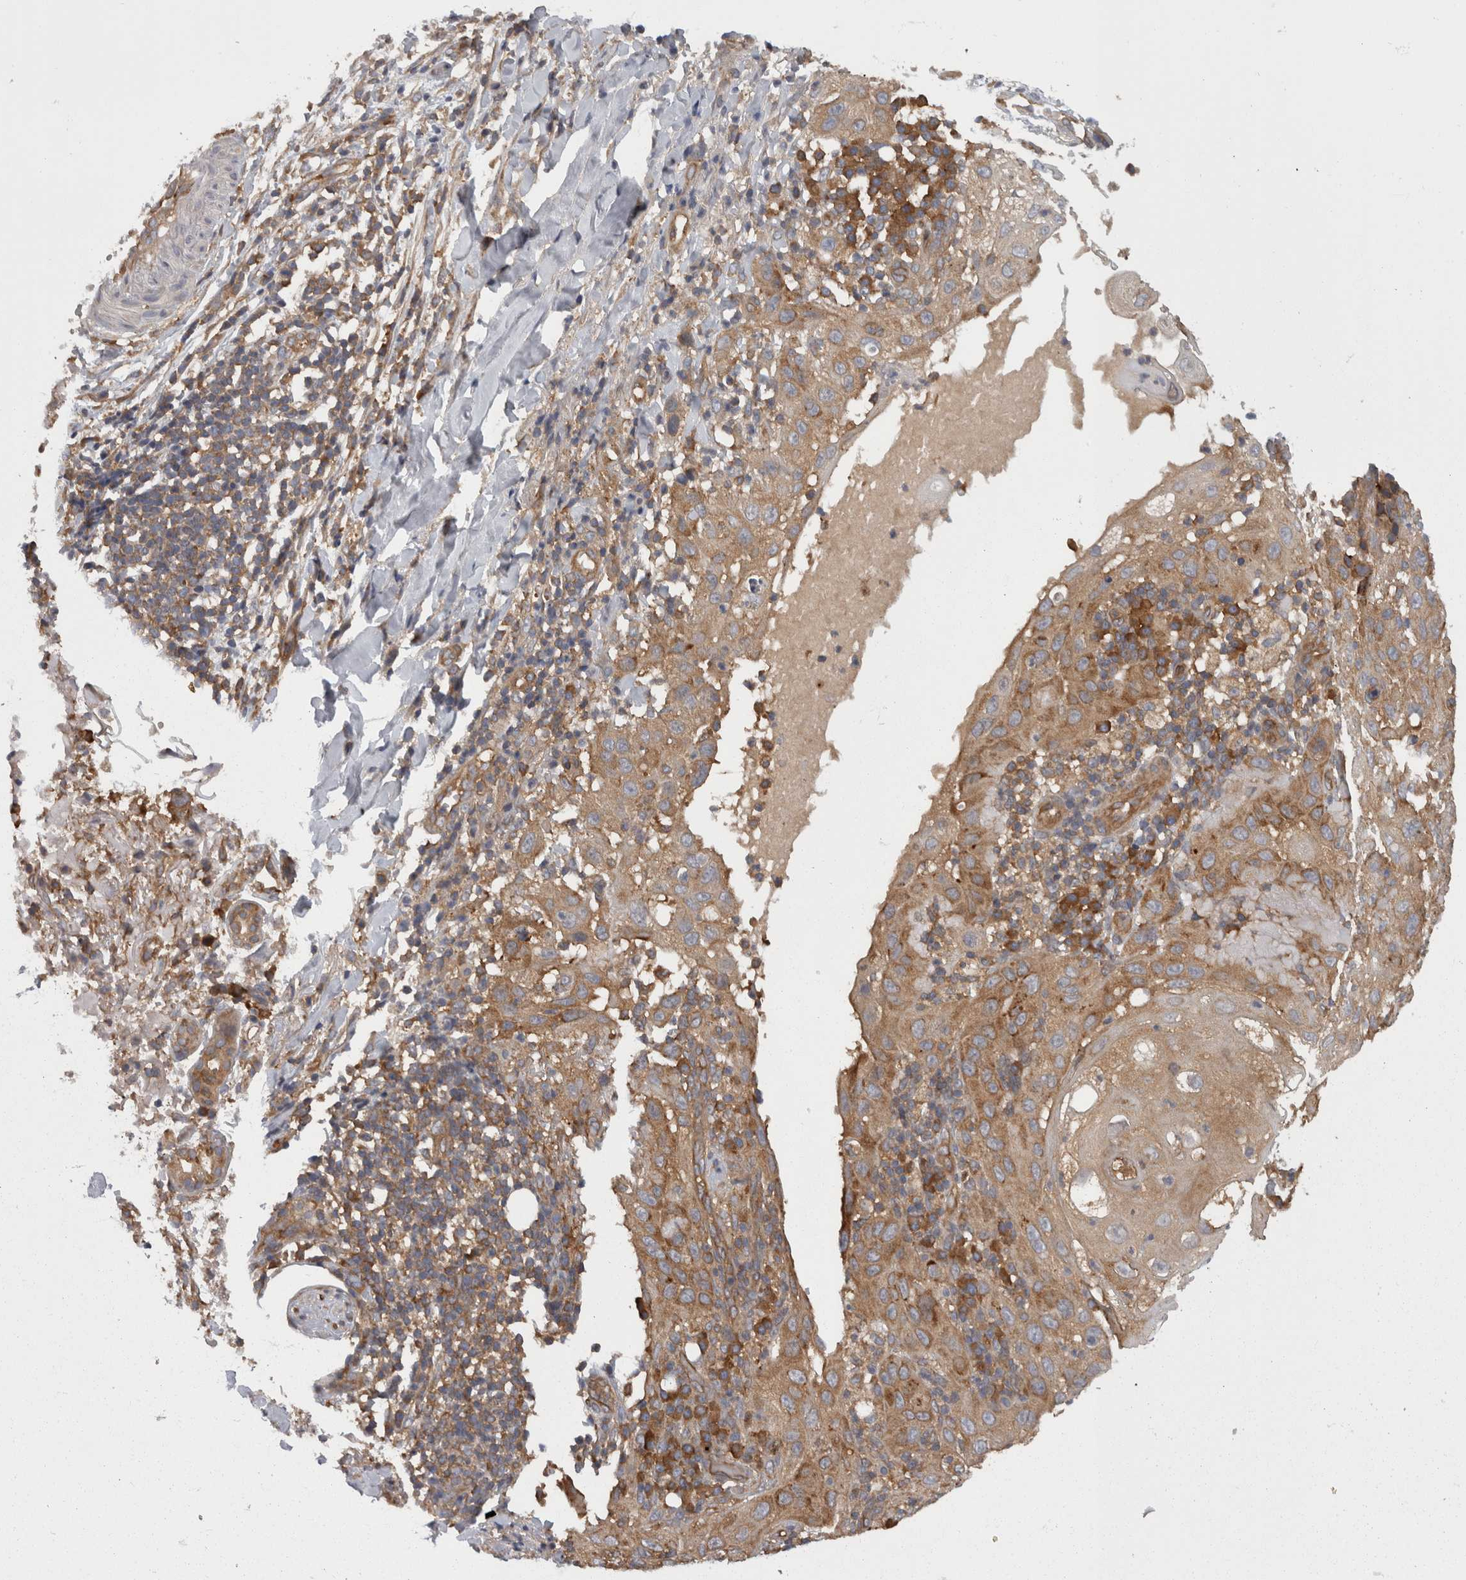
{"staining": {"intensity": "moderate", "quantity": ">75%", "location": "cytoplasmic/membranous"}, "tissue": "skin cancer", "cell_type": "Tumor cells", "image_type": "cancer", "snomed": [{"axis": "morphology", "description": "Normal tissue, NOS"}, {"axis": "morphology", "description": "Squamous cell carcinoma, NOS"}, {"axis": "topography", "description": "Skin"}], "caption": "Immunohistochemical staining of skin cancer reveals medium levels of moderate cytoplasmic/membranous positivity in approximately >75% of tumor cells.", "gene": "SMCR8", "patient": {"sex": "female", "age": 96}}